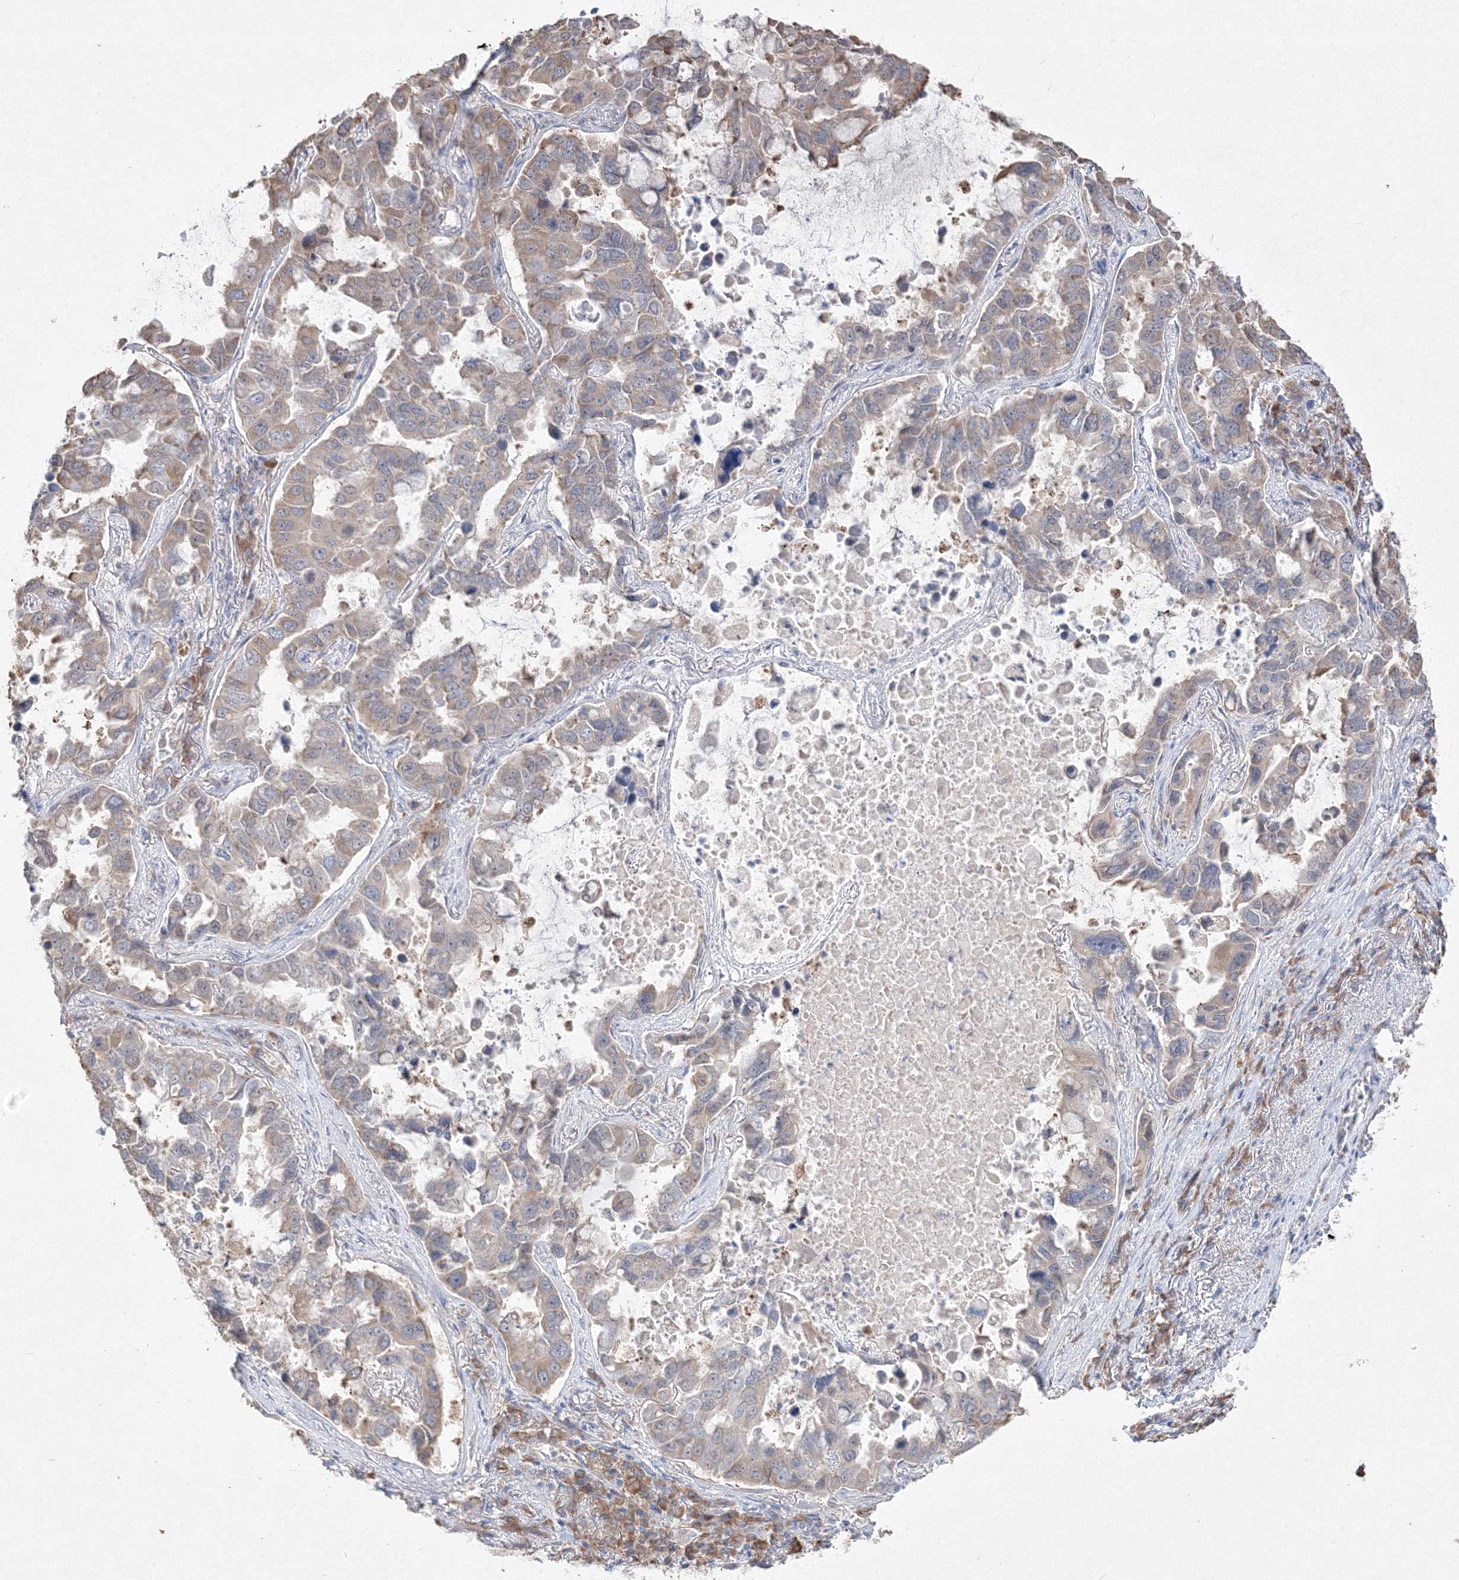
{"staining": {"intensity": "weak", "quantity": "<25%", "location": "cytoplasmic/membranous"}, "tissue": "lung cancer", "cell_type": "Tumor cells", "image_type": "cancer", "snomed": [{"axis": "morphology", "description": "Adenocarcinoma, NOS"}, {"axis": "topography", "description": "Lung"}], "caption": "There is no significant expression in tumor cells of lung cancer.", "gene": "FBXL8", "patient": {"sex": "male", "age": 64}}